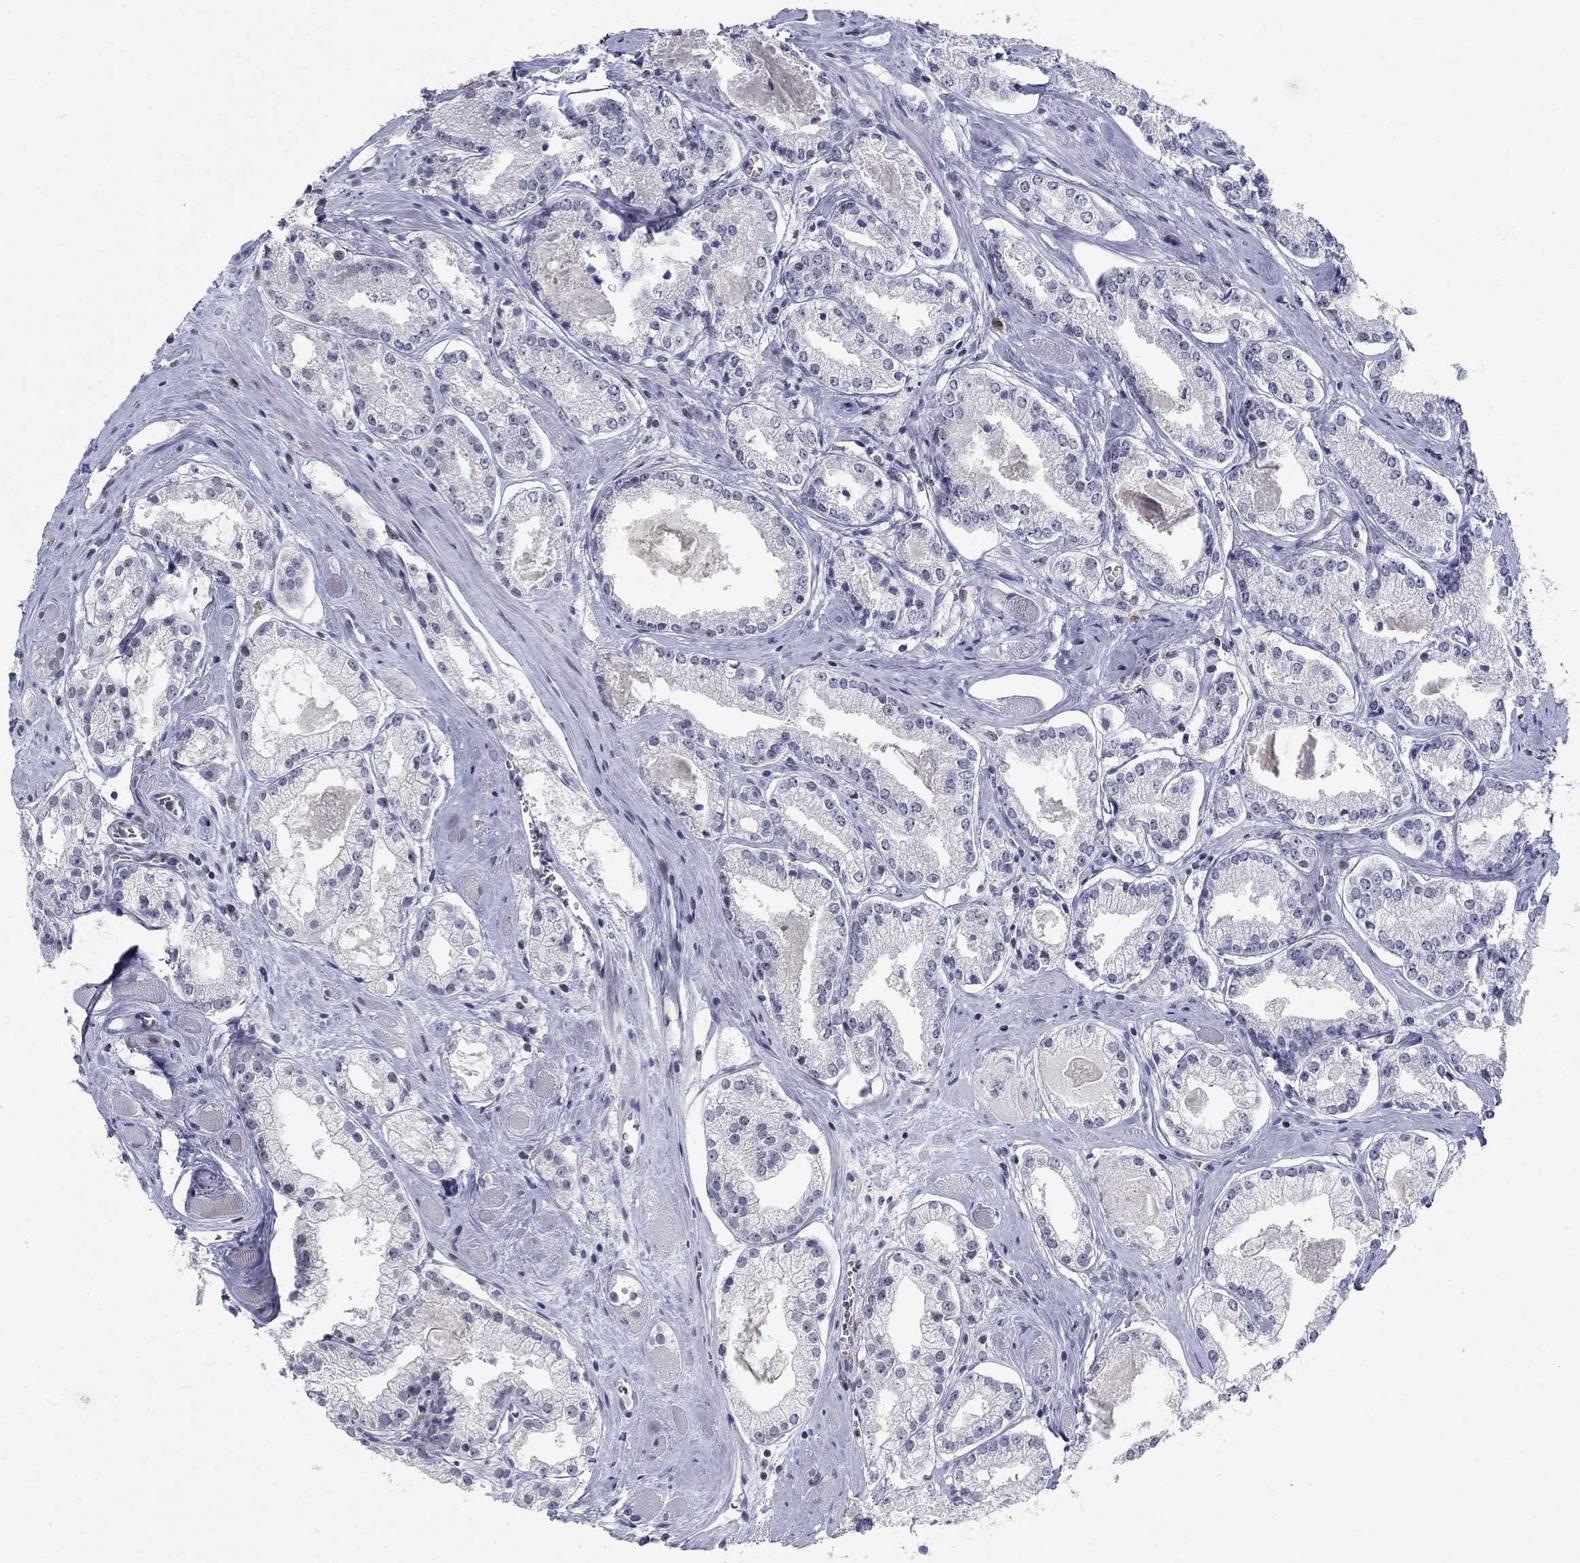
{"staining": {"intensity": "negative", "quantity": "none", "location": "none"}, "tissue": "prostate cancer", "cell_type": "Tumor cells", "image_type": "cancer", "snomed": [{"axis": "morphology", "description": "Adenocarcinoma, NOS"}, {"axis": "topography", "description": "Prostate"}], "caption": "An IHC micrograph of prostate cancer (adenocarcinoma) is shown. There is no staining in tumor cells of prostate cancer (adenocarcinoma). (DAB (3,3'-diaminobenzidine) IHC with hematoxylin counter stain).", "gene": "BHLHE22", "patient": {"sex": "male", "age": 72}}